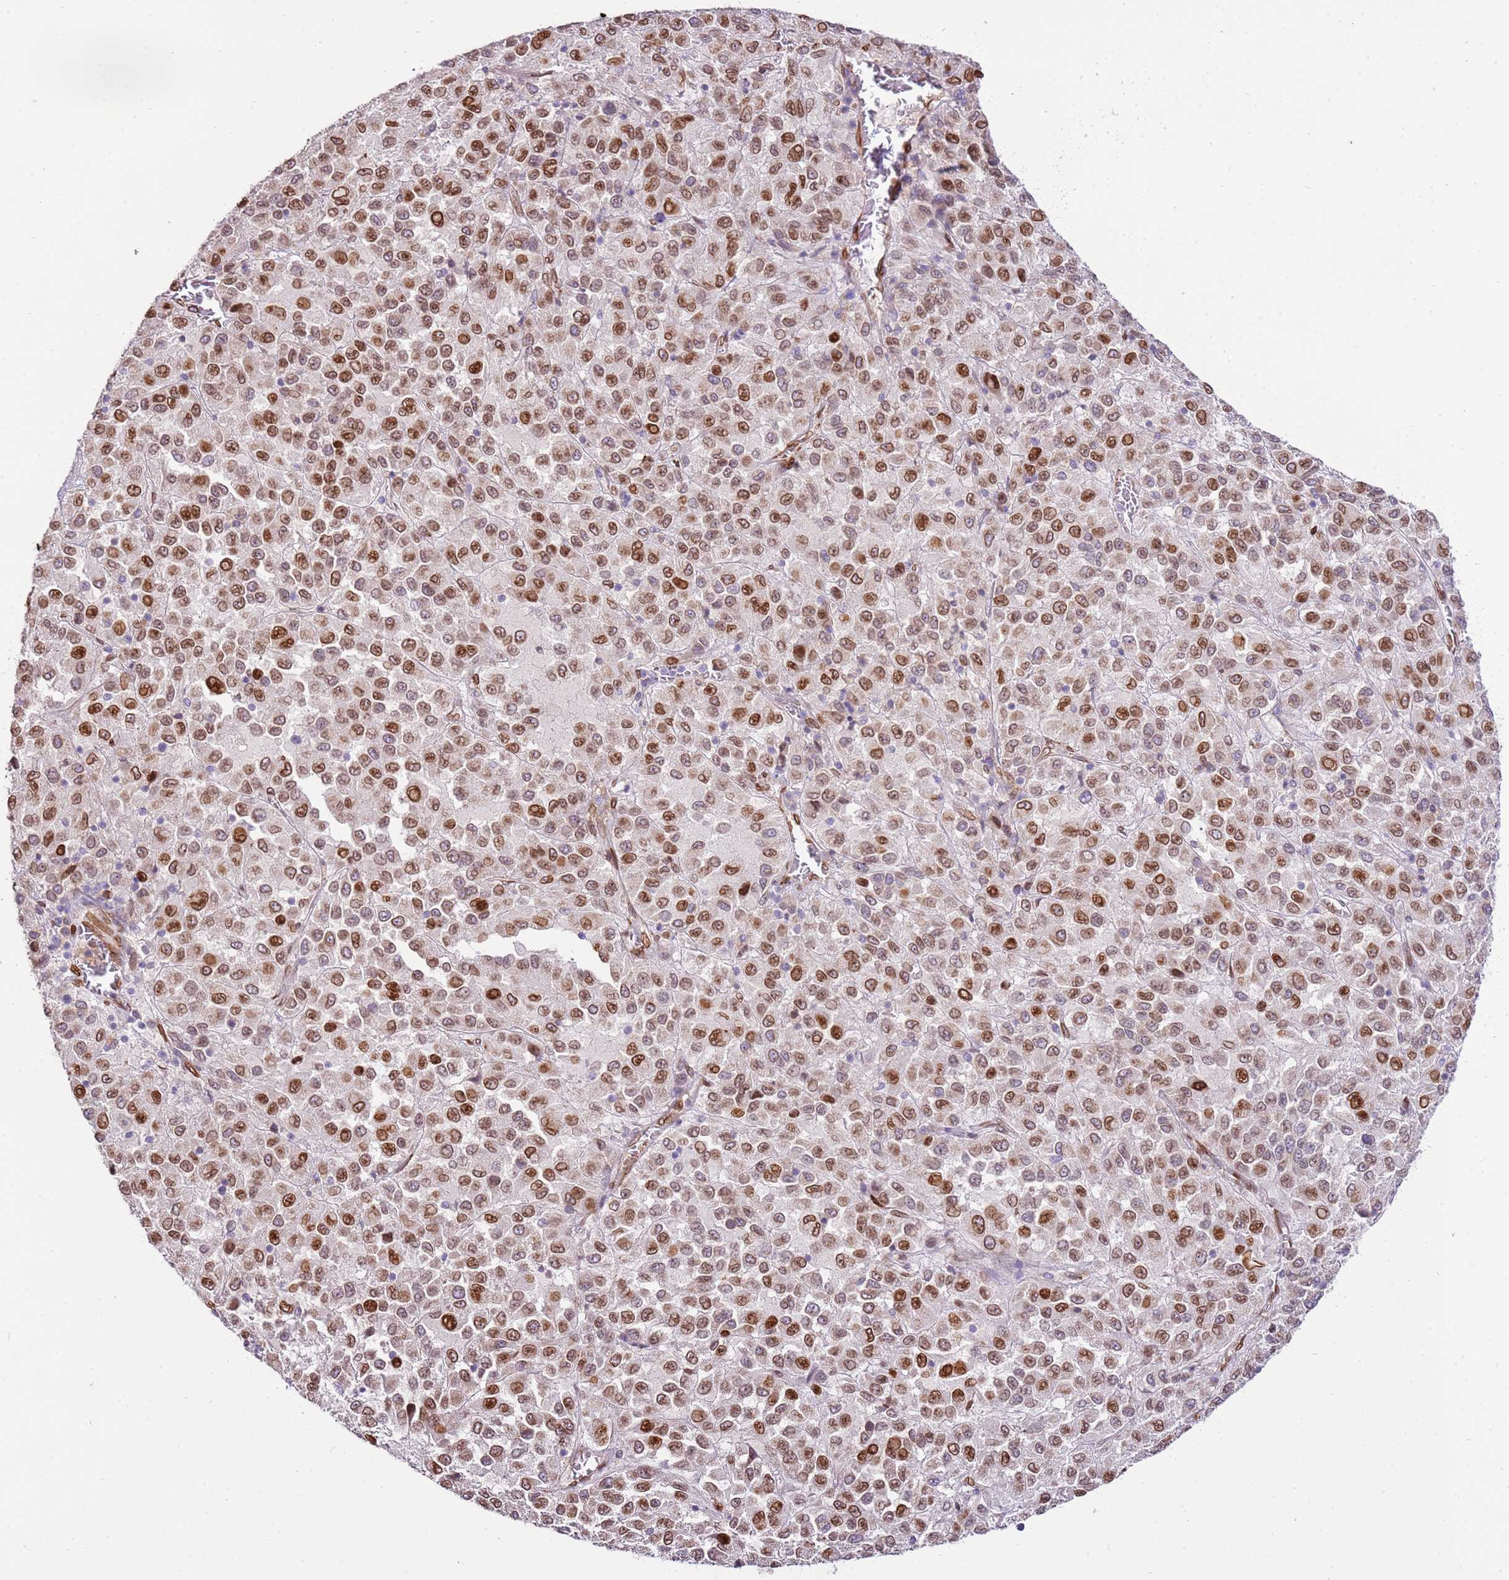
{"staining": {"intensity": "moderate", "quantity": ">75%", "location": "cytoplasmic/membranous,nuclear"}, "tissue": "melanoma", "cell_type": "Tumor cells", "image_type": "cancer", "snomed": [{"axis": "morphology", "description": "Malignant melanoma, Metastatic site"}, {"axis": "topography", "description": "Lung"}], "caption": "The photomicrograph displays a brown stain indicating the presence of a protein in the cytoplasmic/membranous and nuclear of tumor cells in melanoma. The staining was performed using DAB to visualize the protein expression in brown, while the nuclei were stained in blue with hematoxylin (Magnification: 20x).", "gene": "TMEM47", "patient": {"sex": "male", "age": 64}}